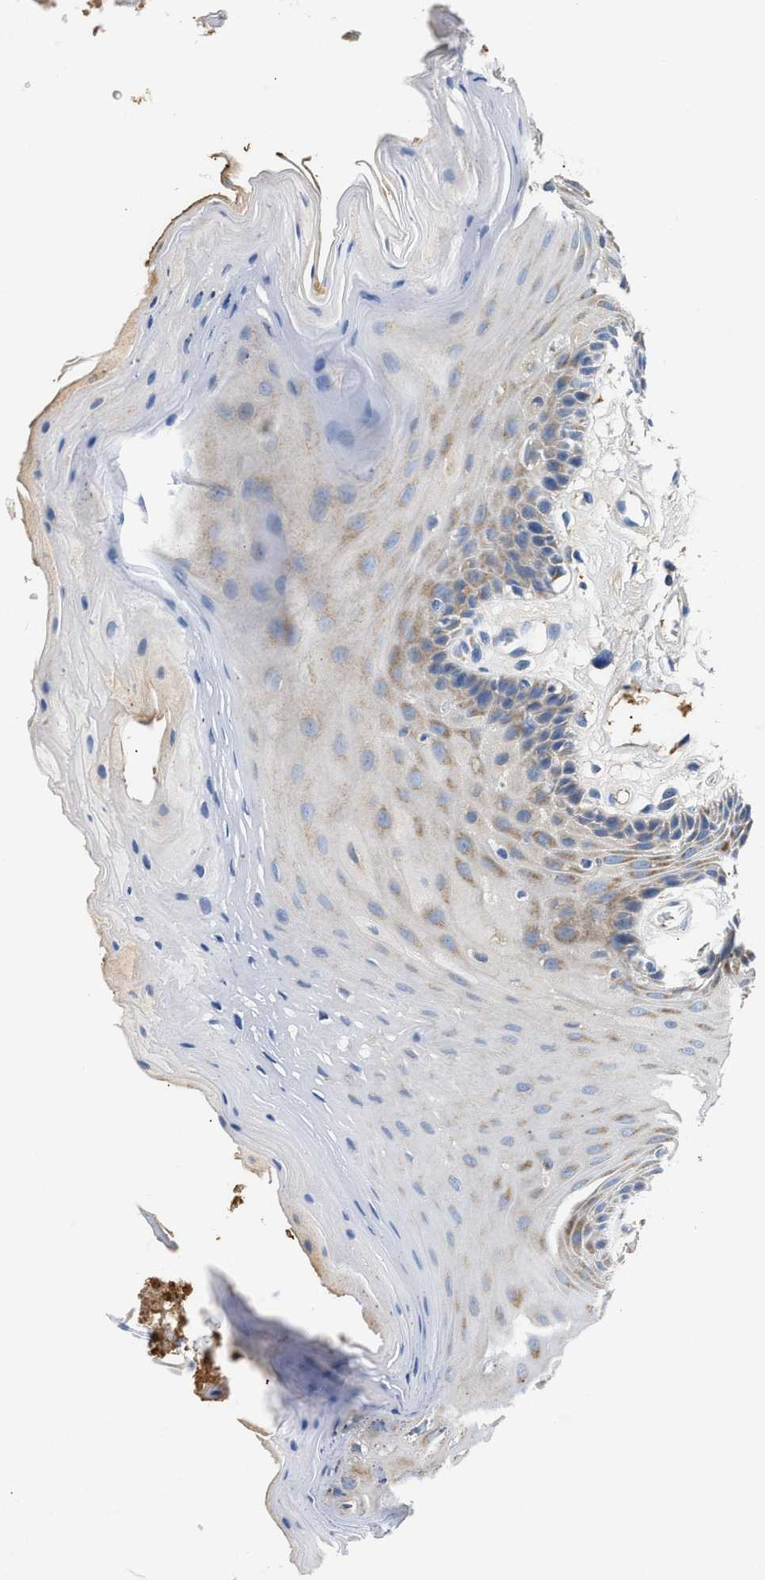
{"staining": {"intensity": "weak", "quantity": "<25%", "location": "cytoplasmic/membranous"}, "tissue": "oral mucosa", "cell_type": "Squamous epithelial cells", "image_type": "normal", "snomed": [{"axis": "morphology", "description": "Normal tissue, NOS"}, {"axis": "morphology", "description": "Squamous cell carcinoma, NOS"}, {"axis": "topography", "description": "Oral tissue"}, {"axis": "topography", "description": "Head-Neck"}], "caption": "An image of human oral mucosa is negative for staining in squamous epithelial cells. The staining was performed using DAB (3,3'-diaminobenzidine) to visualize the protein expression in brown, while the nuclei were stained in blue with hematoxylin (Magnification: 20x).", "gene": "TUT7", "patient": {"sex": "male", "age": 71}}